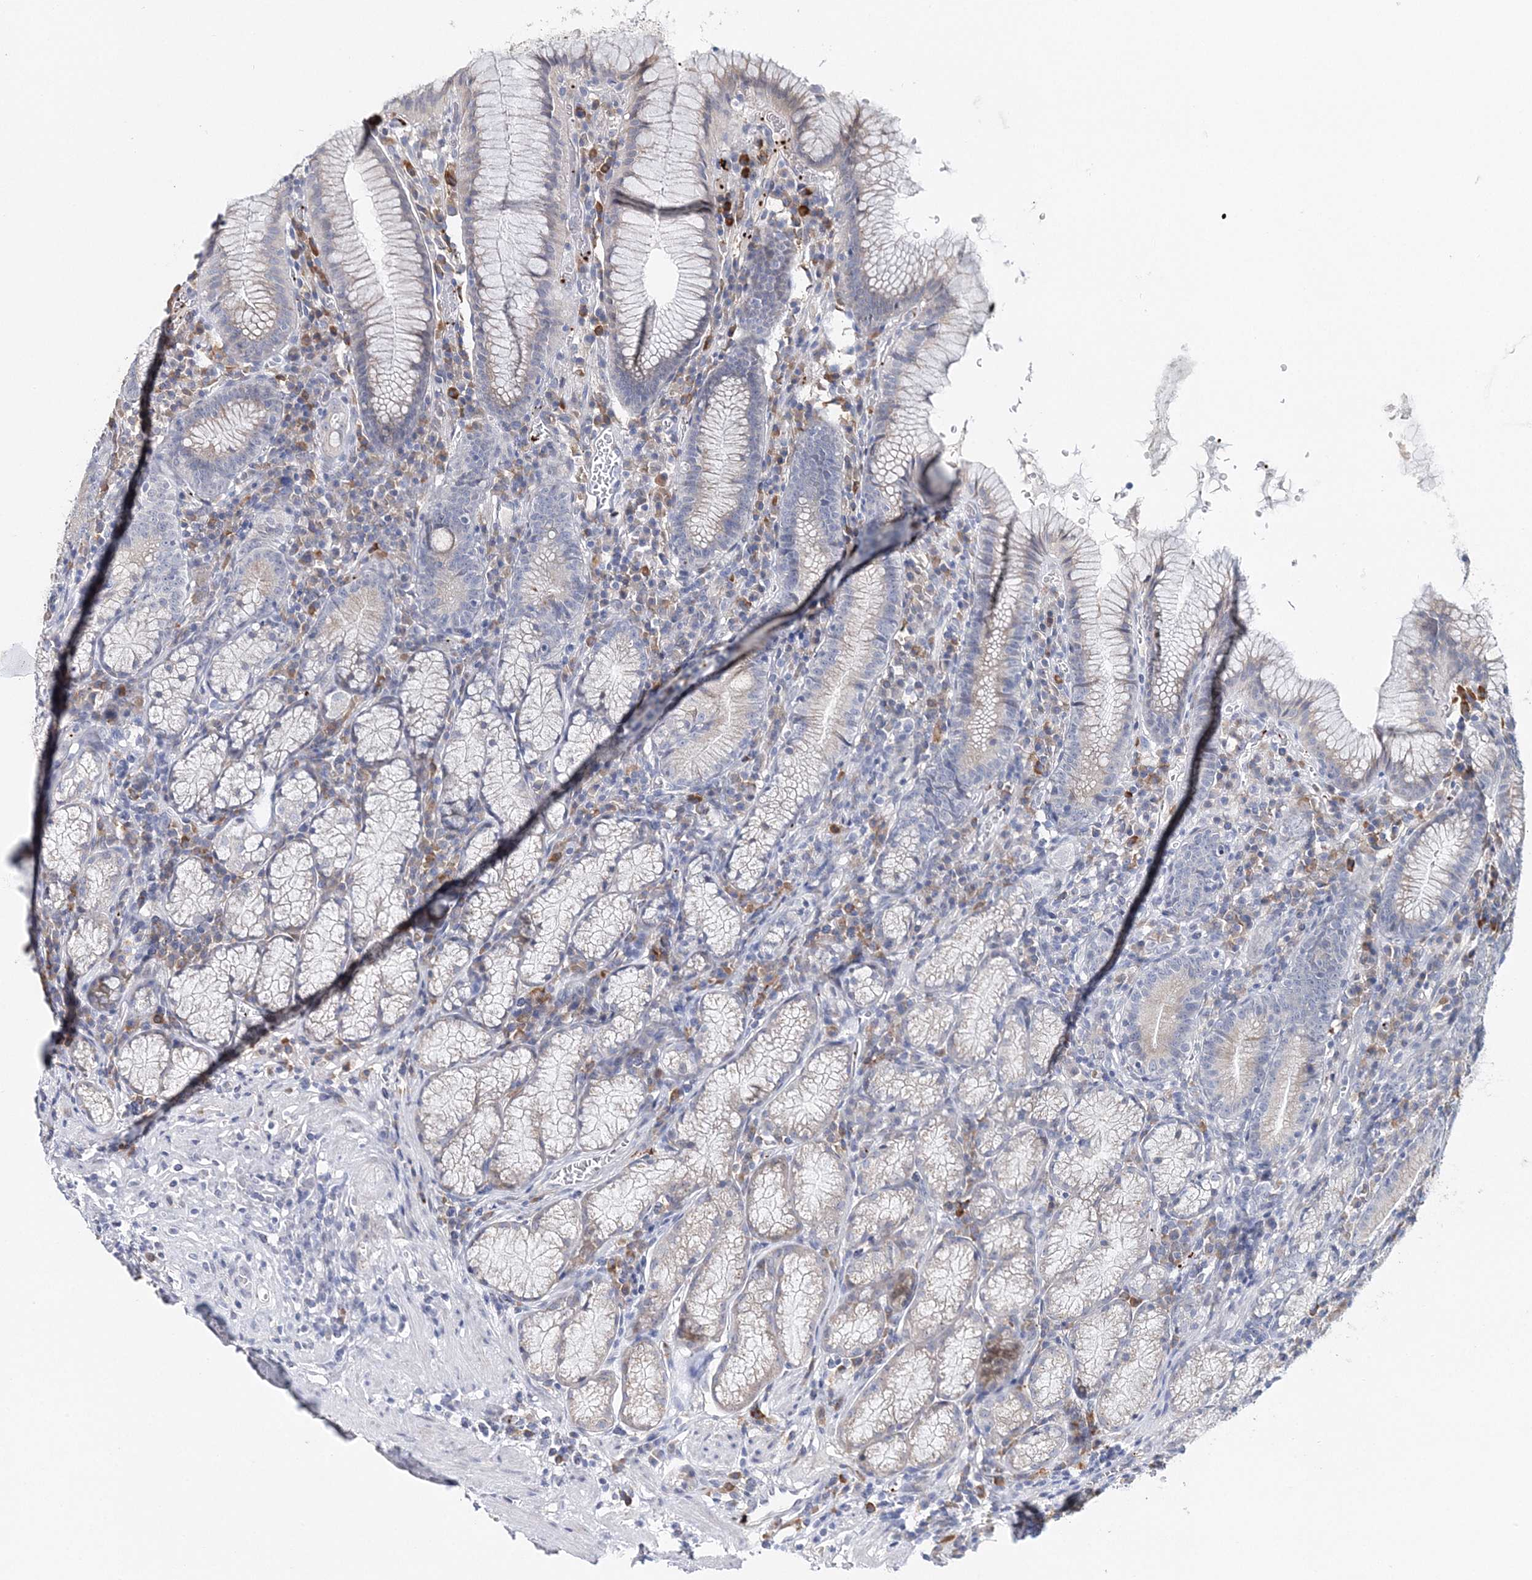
{"staining": {"intensity": "weak", "quantity": "<25%", "location": "cytoplasmic/membranous"}, "tissue": "stomach", "cell_type": "Glandular cells", "image_type": "normal", "snomed": [{"axis": "morphology", "description": "Normal tissue, NOS"}, {"axis": "topography", "description": "Stomach"}], "caption": "Immunohistochemistry of benign stomach shows no expression in glandular cells.", "gene": "MYOZ2", "patient": {"sex": "male", "age": 55}}